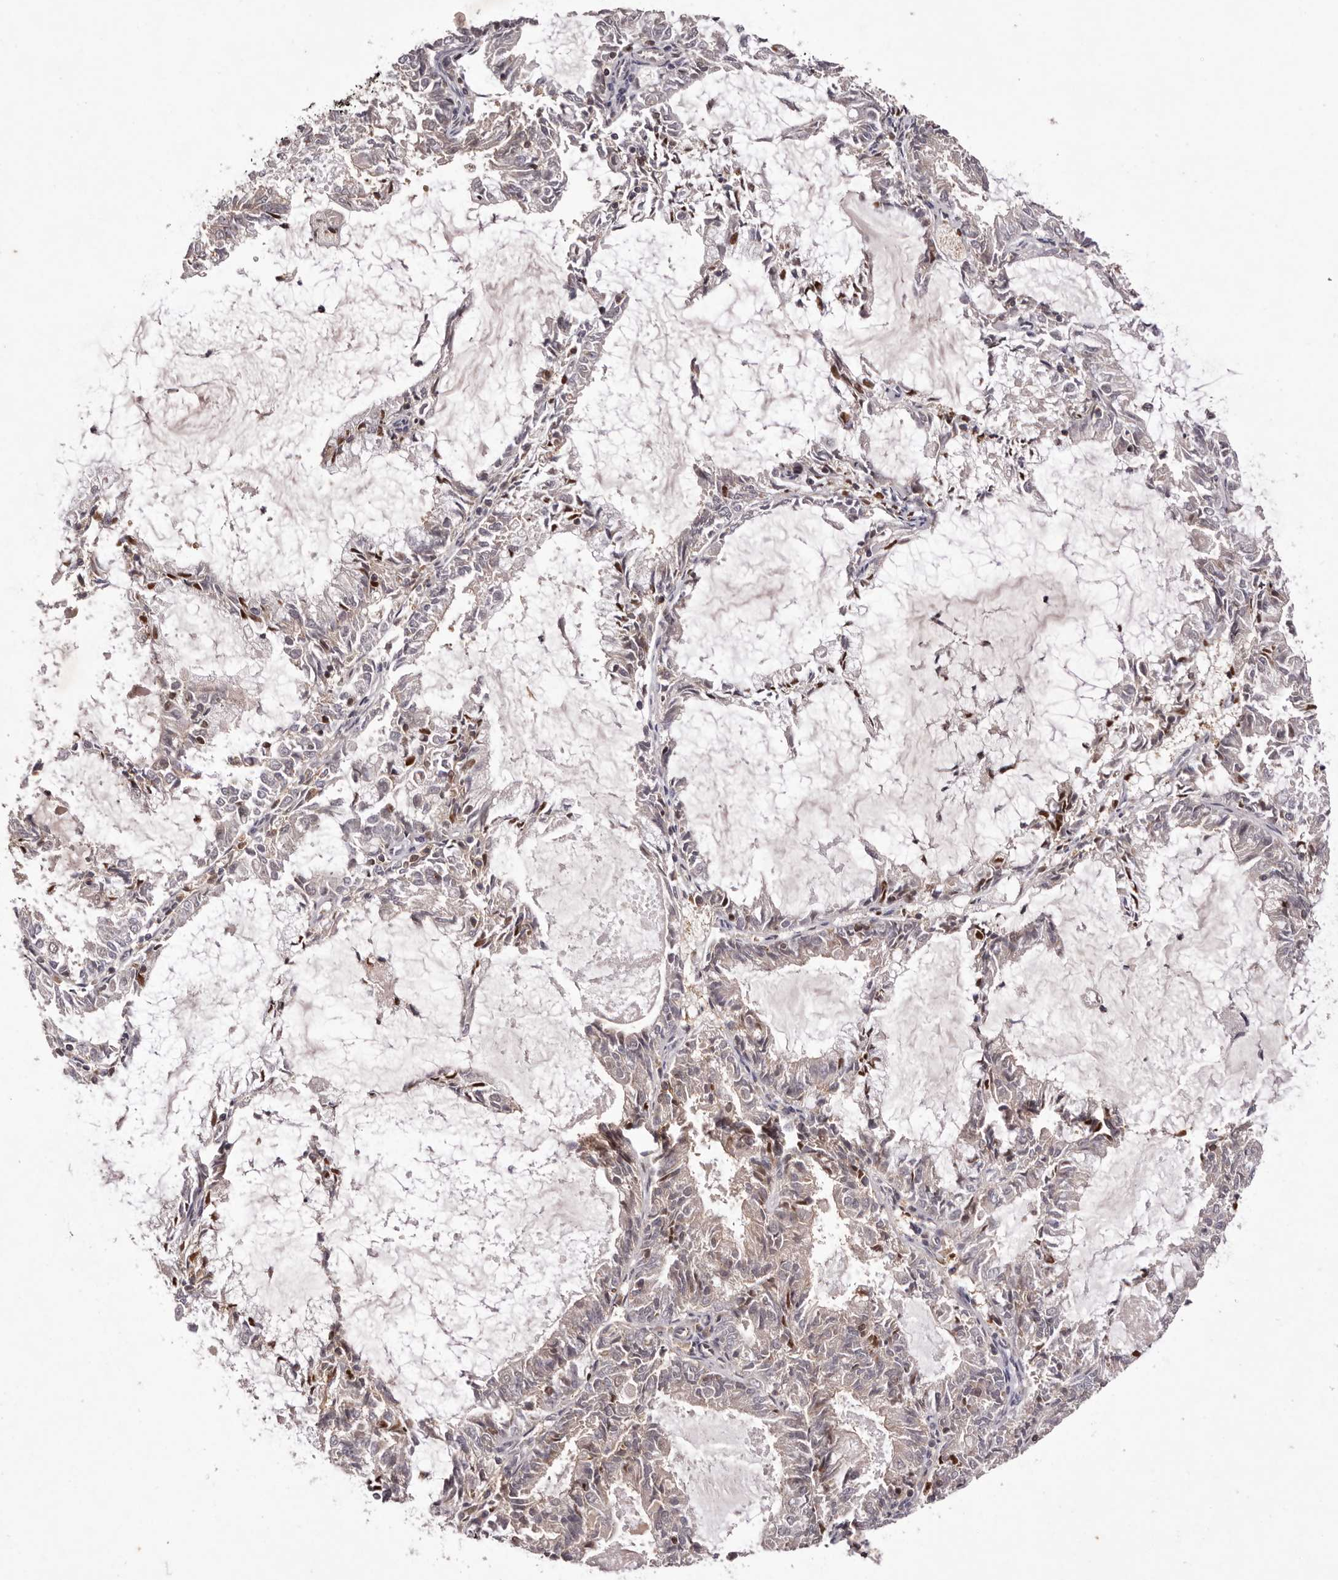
{"staining": {"intensity": "weak", "quantity": "<25%", "location": "nuclear"}, "tissue": "endometrial cancer", "cell_type": "Tumor cells", "image_type": "cancer", "snomed": [{"axis": "morphology", "description": "Adenocarcinoma, NOS"}, {"axis": "topography", "description": "Endometrium"}], "caption": "This is a micrograph of immunohistochemistry staining of endometrial adenocarcinoma, which shows no expression in tumor cells. (Immunohistochemistry, brightfield microscopy, high magnification).", "gene": "FBXO5", "patient": {"sex": "female", "age": 57}}